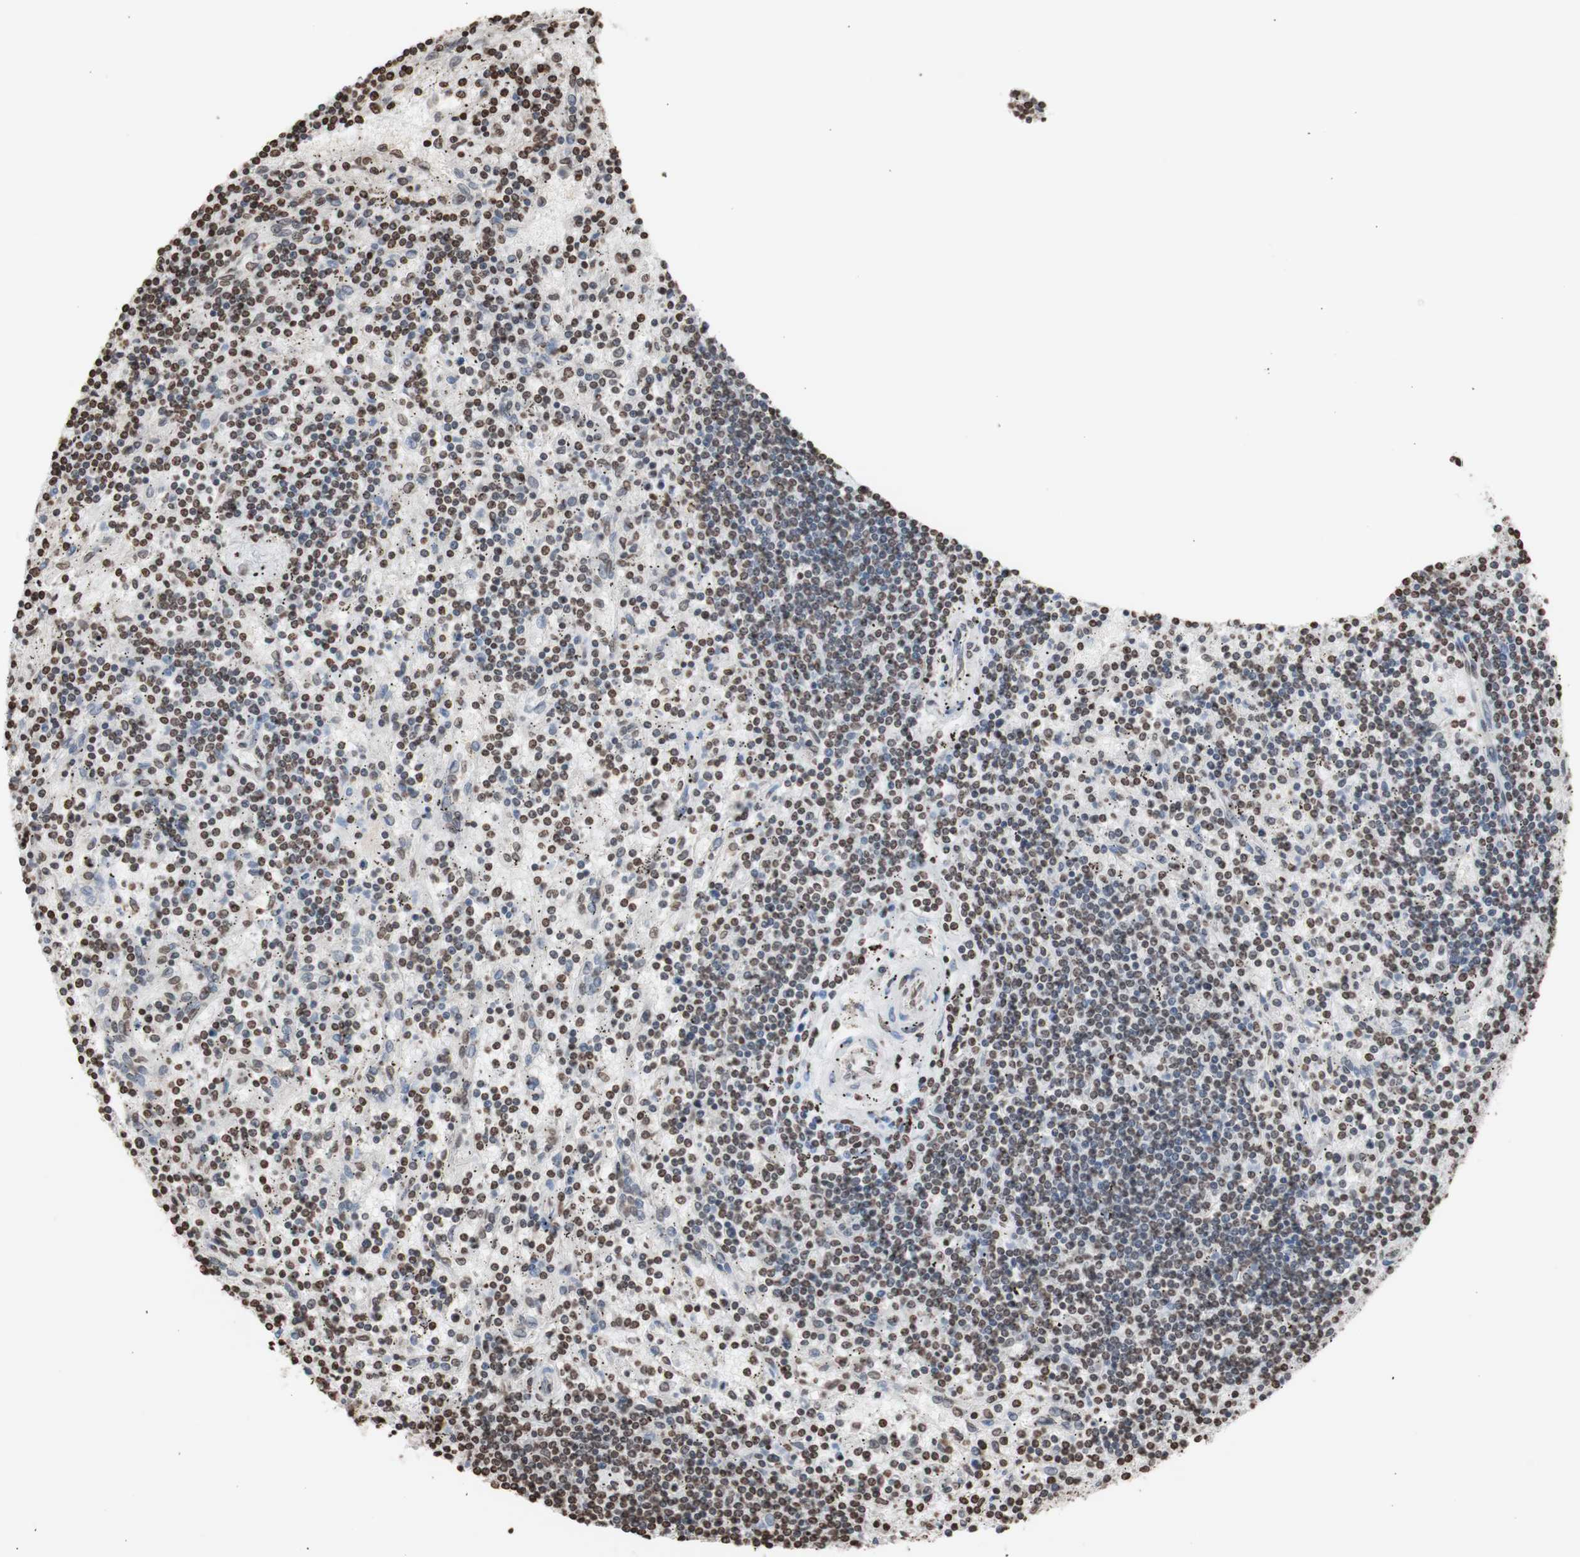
{"staining": {"intensity": "moderate", "quantity": "25%-75%", "location": "nuclear"}, "tissue": "lymphoma", "cell_type": "Tumor cells", "image_type": "cancer", "snomed": [{"axis": "morphology", "description": "Malignant lymphoma, non-Hodgkin's type, Low grade"}, {"axis": "topography", "description": "Spleen"}], "caption": "Moderate nuclear staining is seen in about 25%-75% of tumor cells in lymphoma.", "gene": "SNAI2", "patient": {"sex": "male", "age": 76}}